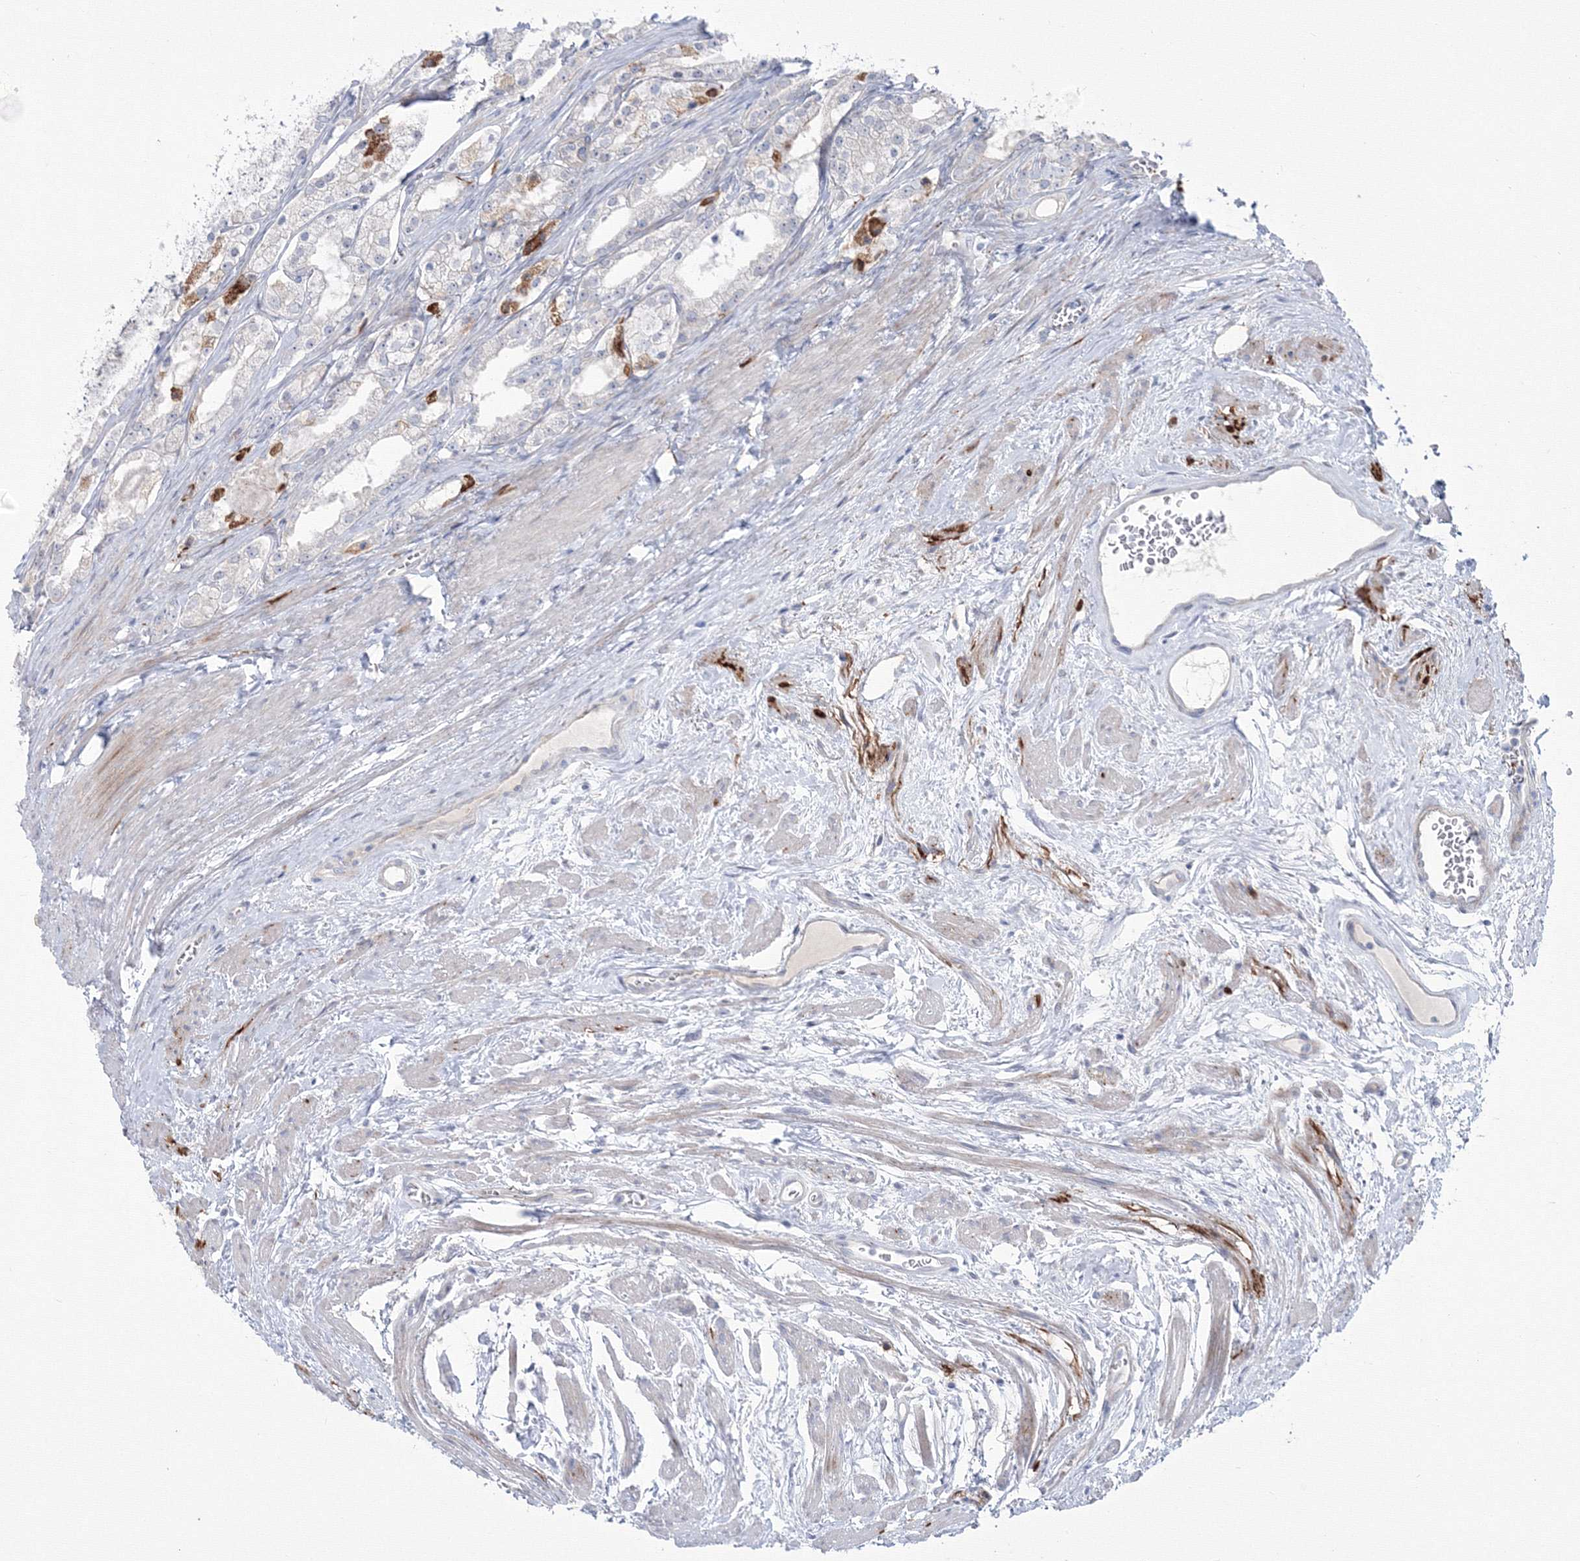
{"staining": {"intensity": "negative", "quantity": "none", "location": "none"}, "tissue": "prostate cancer", "cell_type": "Tumor cells", "image_type": "cancer", "snomed": [{"axis": "morphology", "description": "Adenocarcinoma, High grade"}, {"axis": "topography", "description": "Prostate"}], "caption": "The image reveals no significant positivity in tumor cells of prostate cancer (high-grade adenocarcinoma).", "gene": "HYAL2", "patient": {"sex": "male", "age": 68}}